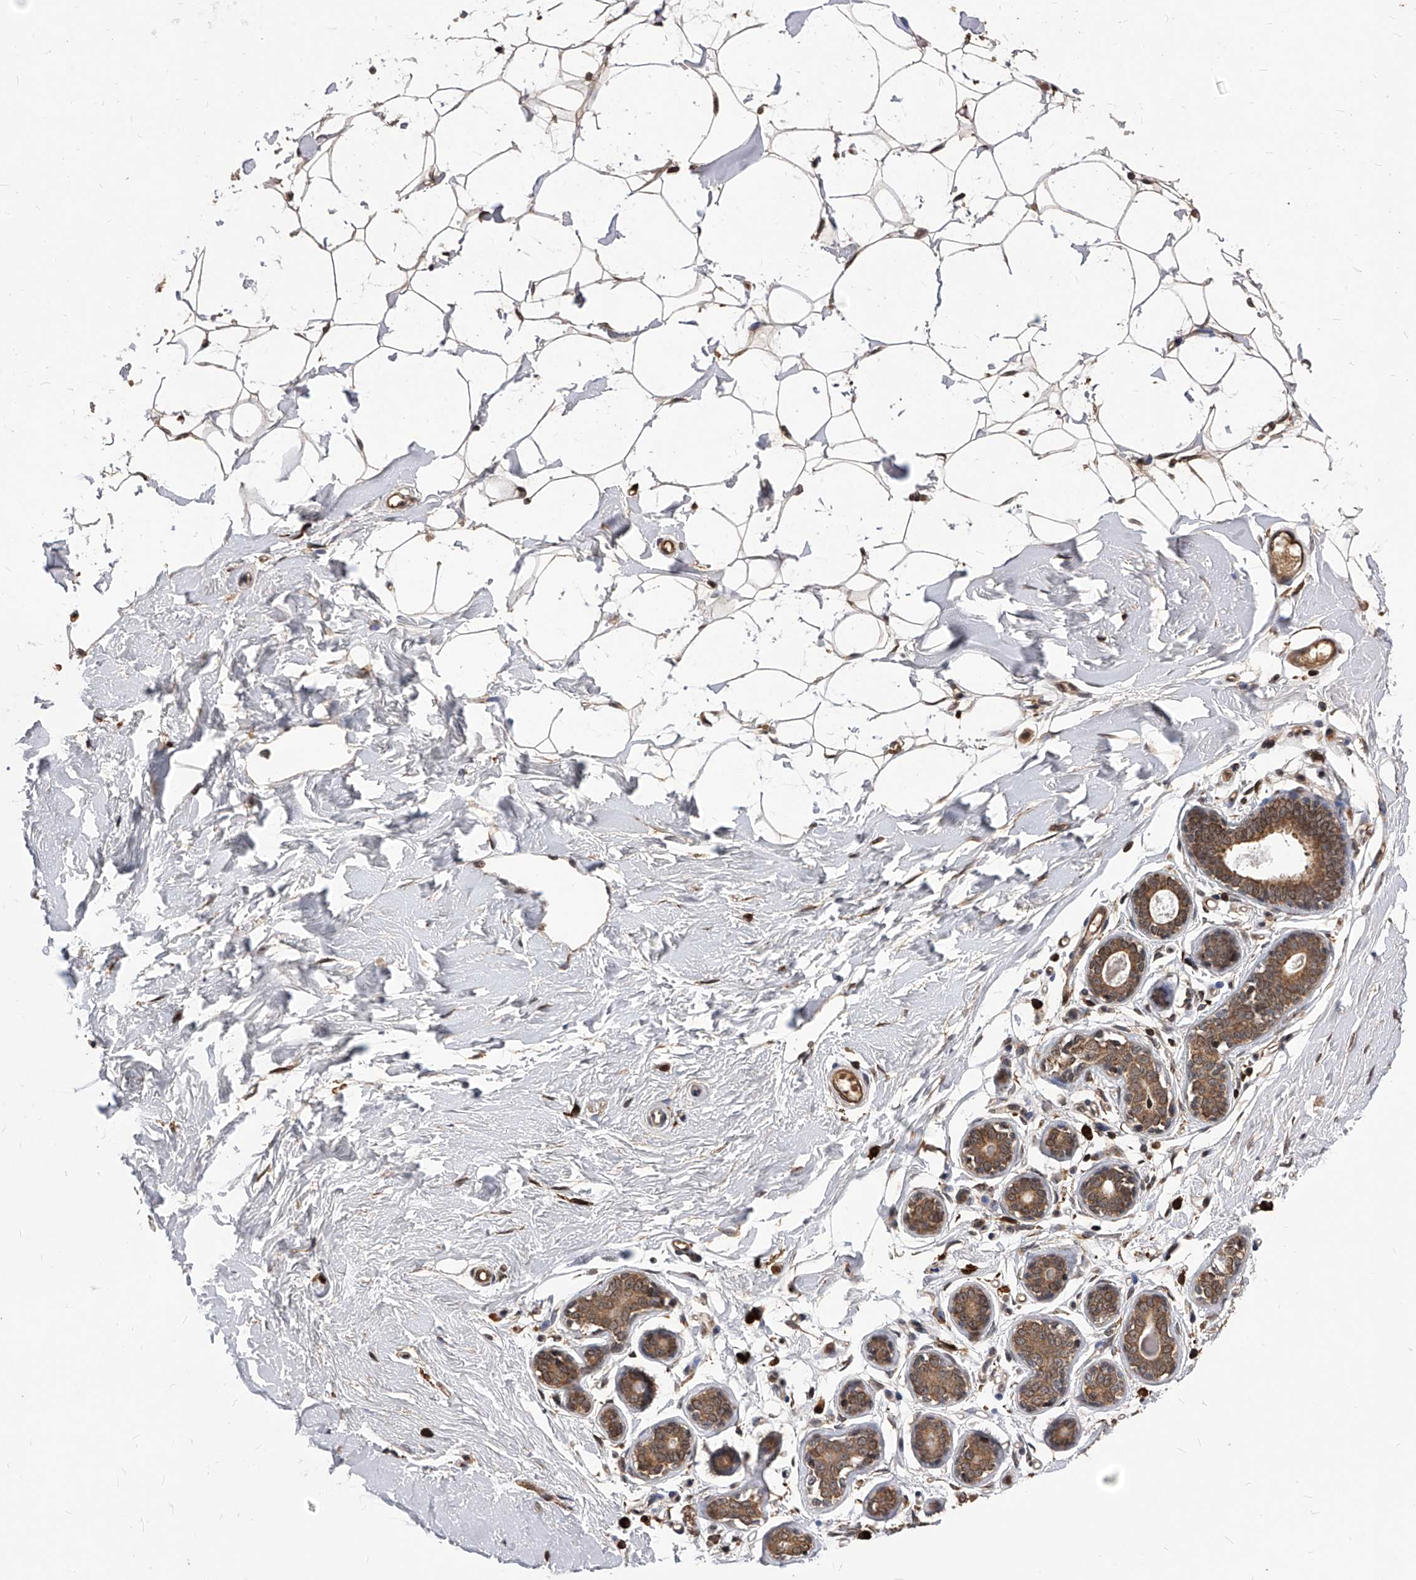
{"staining": {"intensity": "negative", "quantity": "none", "location": "none"}, "tissue": "adipose tissue", "cell_type": "Adipocytes", "image_type": "normal", "snomed": [{"axis": "morphology", "description": "Normal tissue, NOS"}, {"axis": "topography", "description": "Breast"}], "caption": "Immunohistochemistry (IHC) of normal human adipose tissue shows no positivity in adipocytes.", "gene": "ID1", "patient": {"sex": "female", "age": 23}}